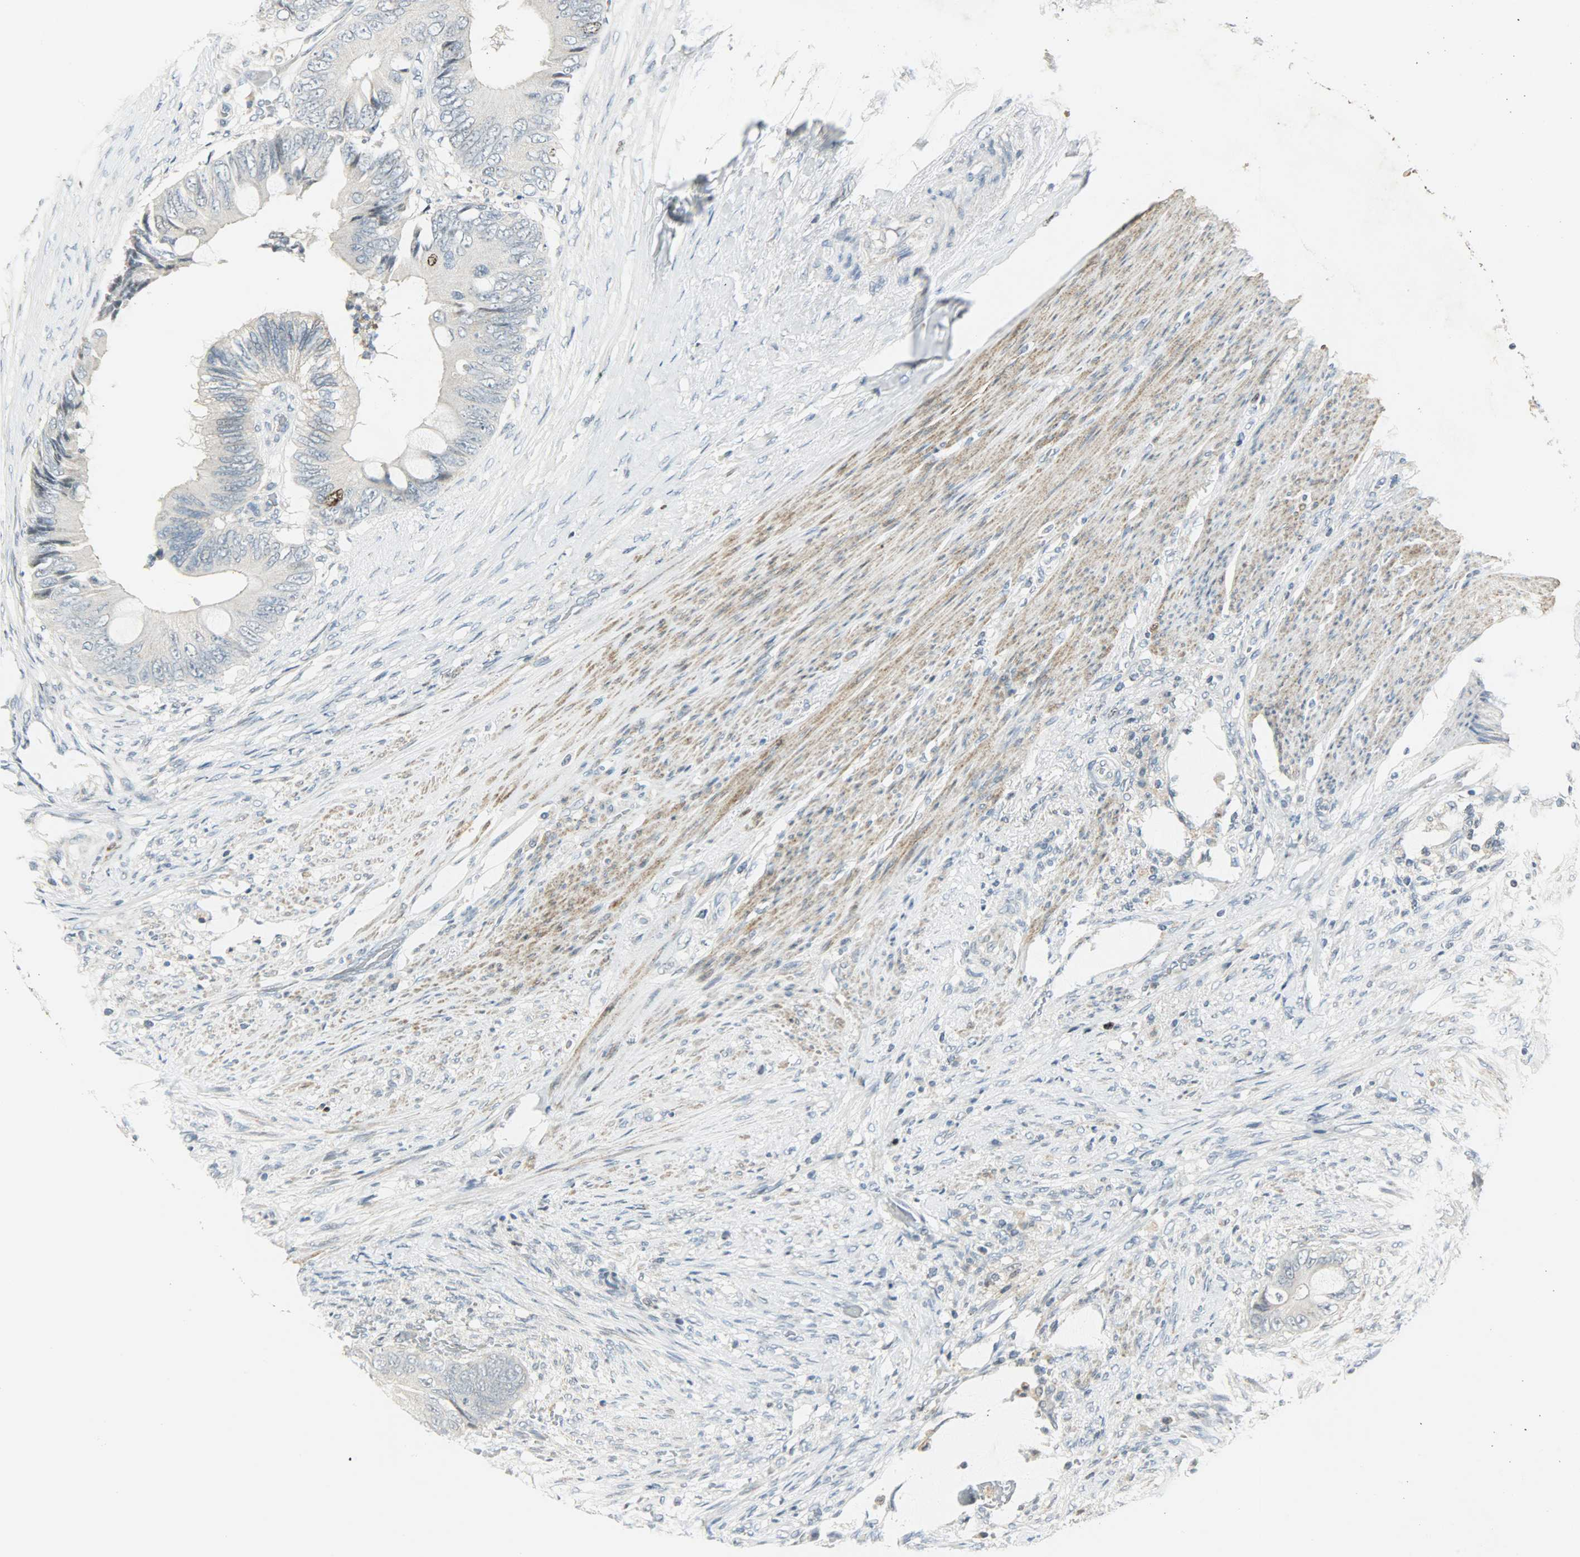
{"staining": {"intensity": "moderate", "quantity": "<25%", "location": "nuclear"}, "tissue": "colorectal cancer", "cell_type": "Tumor cells", "image_type": "cancer", "snomed": [{"axis": "morphology", "description": "Adenocarcinoma, NOS"}, {"axis": "topography", "description": "Rectum"}], "caption": "Protein expression analysis of colorectal adenocarcinoma demonstrates moderate nuclear staining in approximately <25% of tumor cells. (Stains: DAB (3,3'-diaminobenzidine) in brown, nuclei in blue, Microscopy: brightfield microscopy at high magnification).", "gene": "AURKB", "patient": {"sex": "female", "age": 77}}